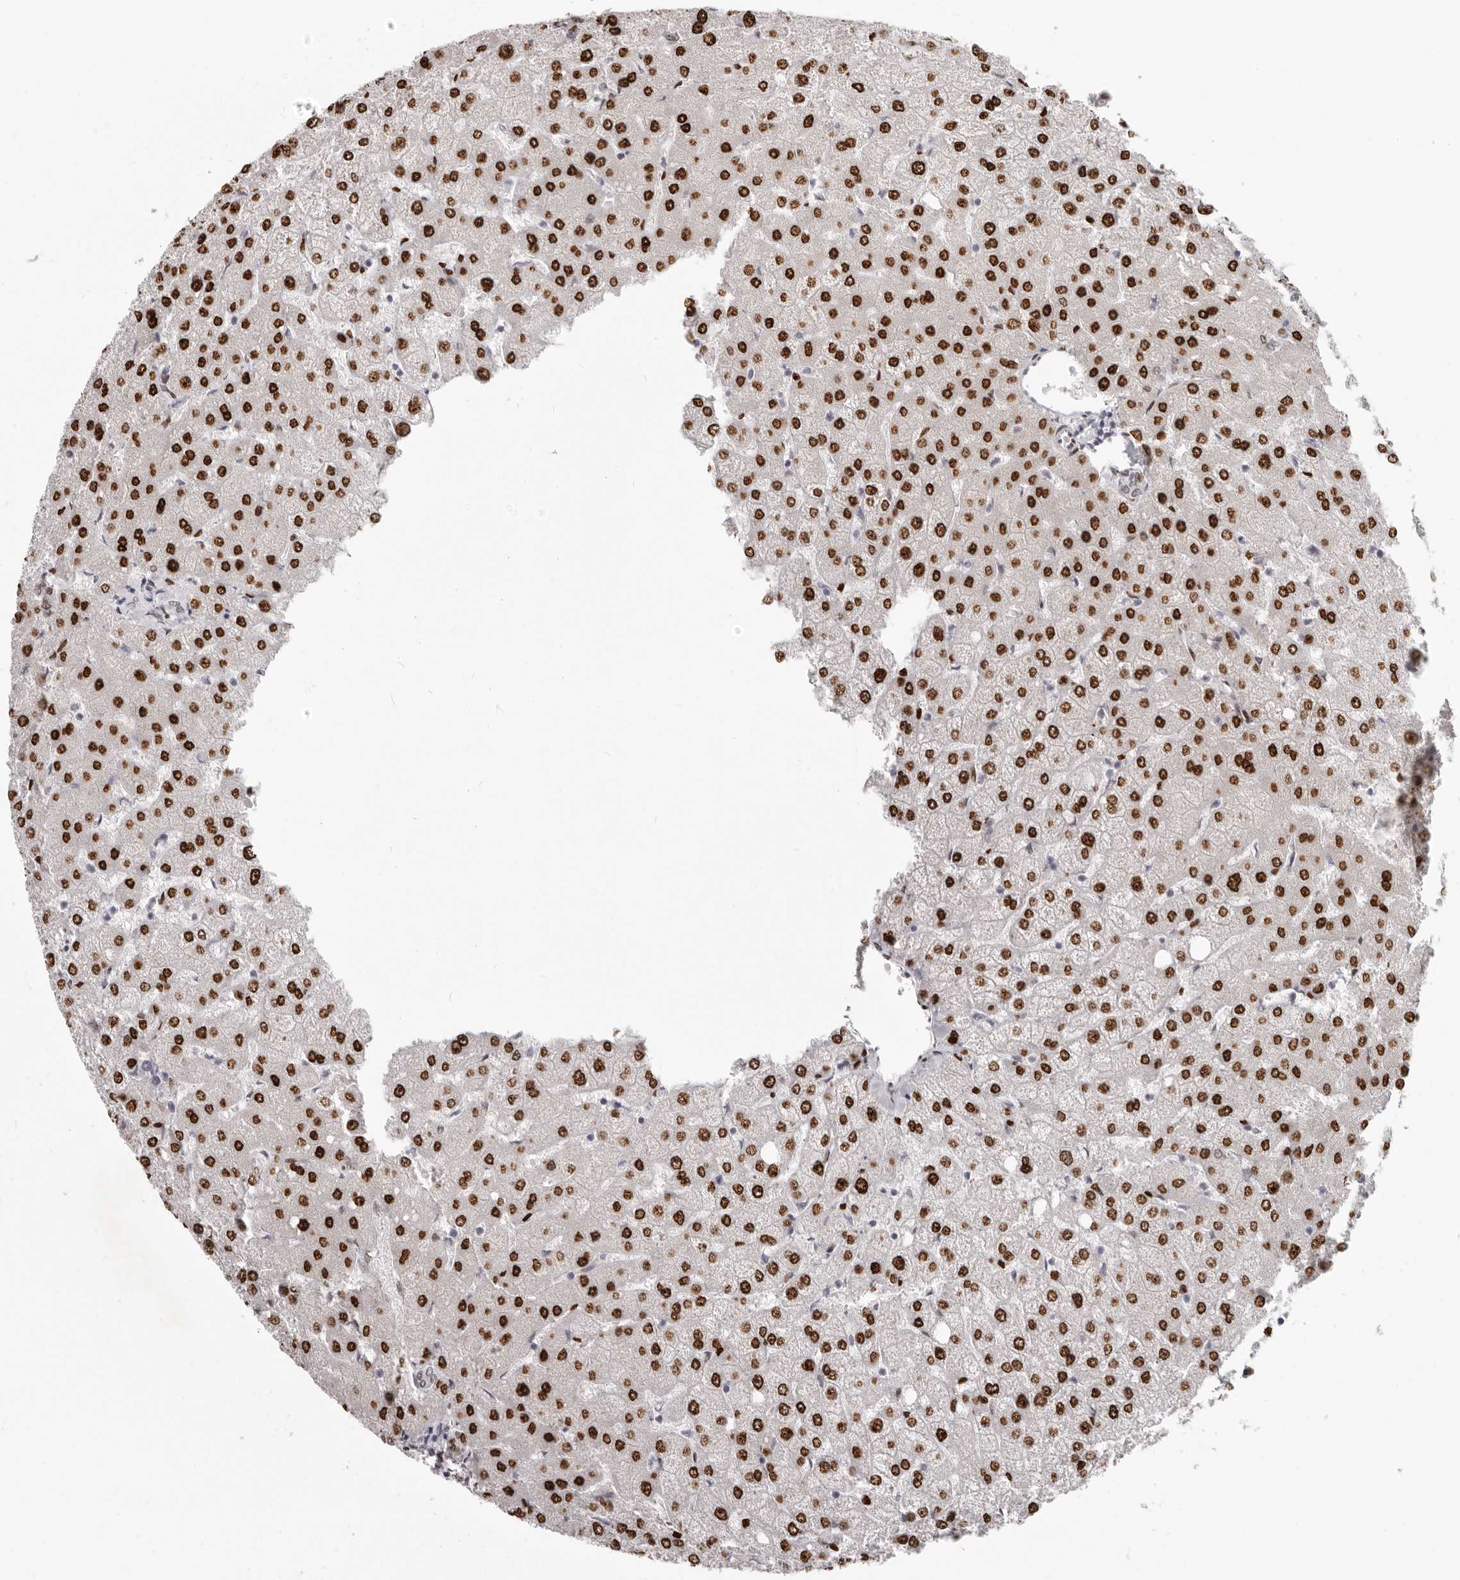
{"staining": {"intensity": "weak", "quantity": "<25%", "location": "nuclear"}, "tissue": "liver", "cell_type": "Cholangiocytes", "image_type": "normal", "snomed": [{"axis": "morphology", "description": "Normal tissue, NOS"}, {"axis": "topography", "description": "Liver"}], "caption": "This is an immunohistochemistry image of normal liver. There is no expression in cholangiocytes.", "gene": "SRP19", "patient": {"sex": "female", "age": 54}}